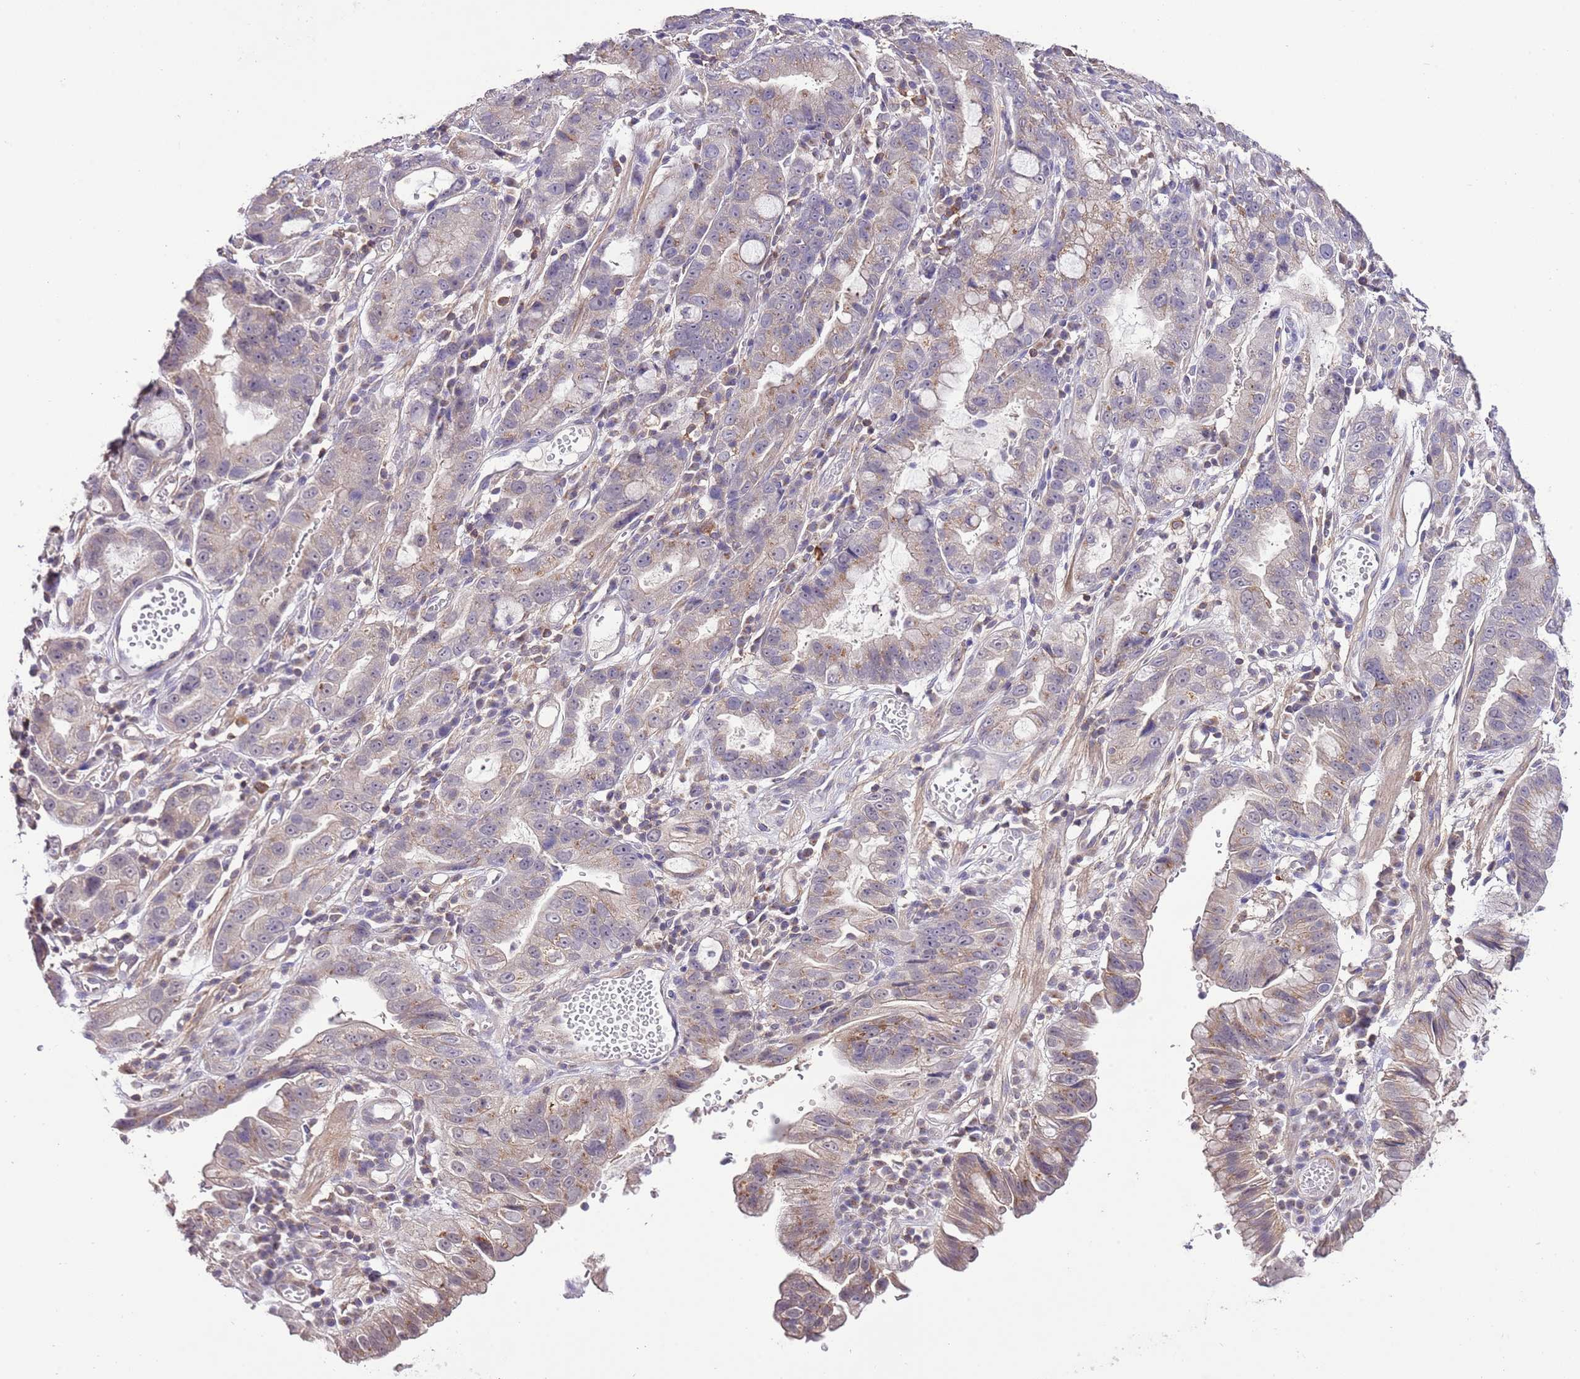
{"staining": {"intensity": "weak", "quantity": "<25%", "location": "cytoplasmic/membranous"}, "tissue": "stomach cancer", "cell_type": "Tumor cells", "image_type": "cancer", "snomed": [{"axis": "morphology", "description": "Adenocarcinoma, NOS"}, {"axis": "topography", "description": "Stomach"}], "caption": "This is an immunohistochemistry (IHC) histopathology image of stomach adenocarcinoma. There is no expression in tumor cells.", "gene": "EFHD1", "patient": {"sex": "male", "age": 55}}